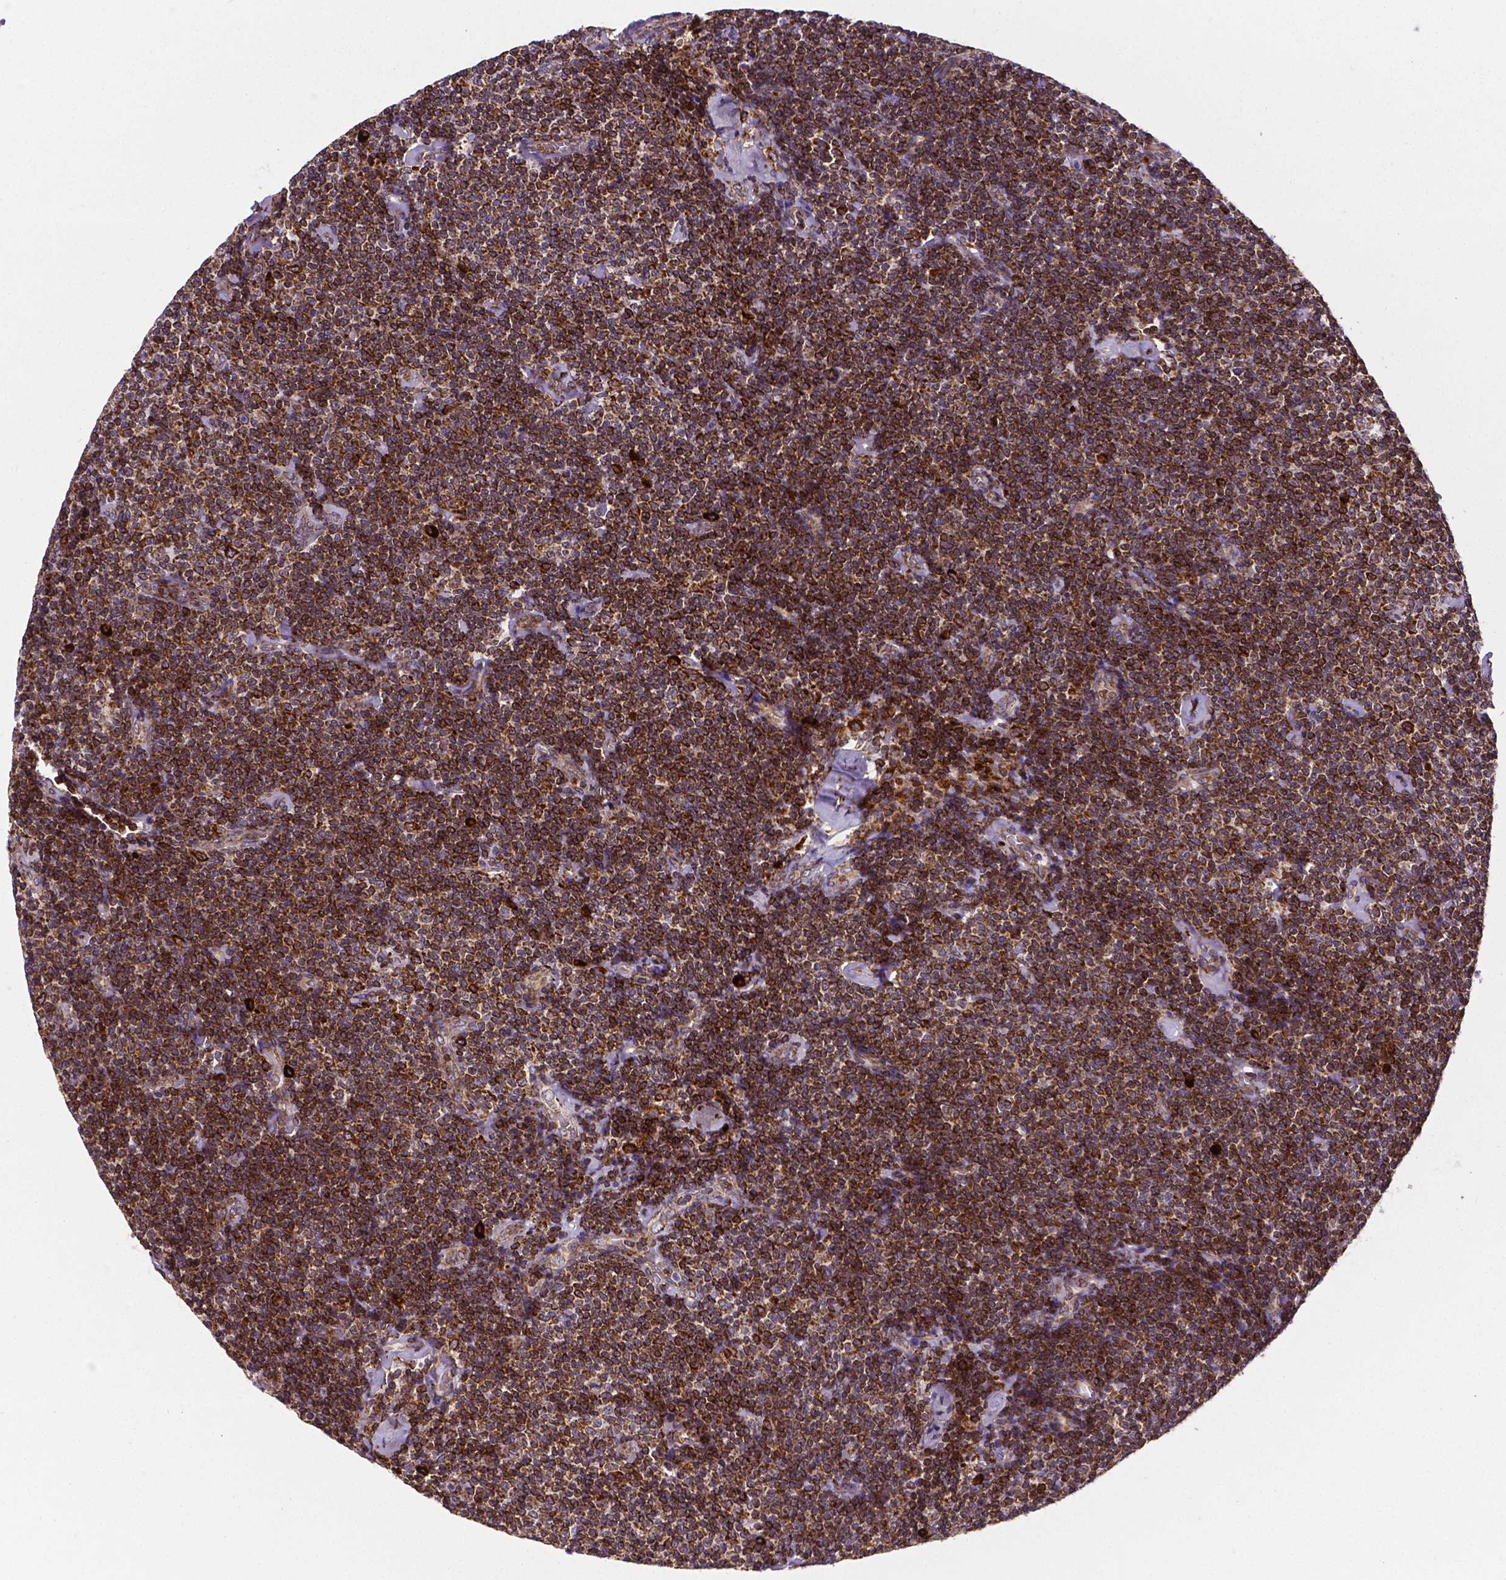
{"staining": {"intensity": "strong", "quantity": ">75%", "location": "cytoplasmic/membranous"}, "tissue": "lymphoma", "cell_type": "Tumor cells", "image_type": "cancer", "snomed": [{"axis": "morphology", "description": "Malignant lymphoma, non-Hodgkin's type, Low grade"}, {"axis": "topography", "description": "Lymph node"}], "caption": "Immunohistochemical staining of human malignant lymphoma, non-Hodgkin's type (low-grade) reveals high levels of strong cytoplasmic/membranous protein expression in about >75% of tumor cells. (brown staining indicates protein expression, while blue staining denotes nuclei).", "gene": "MTDH", "patient": {"sex": "male", "age": 81}}